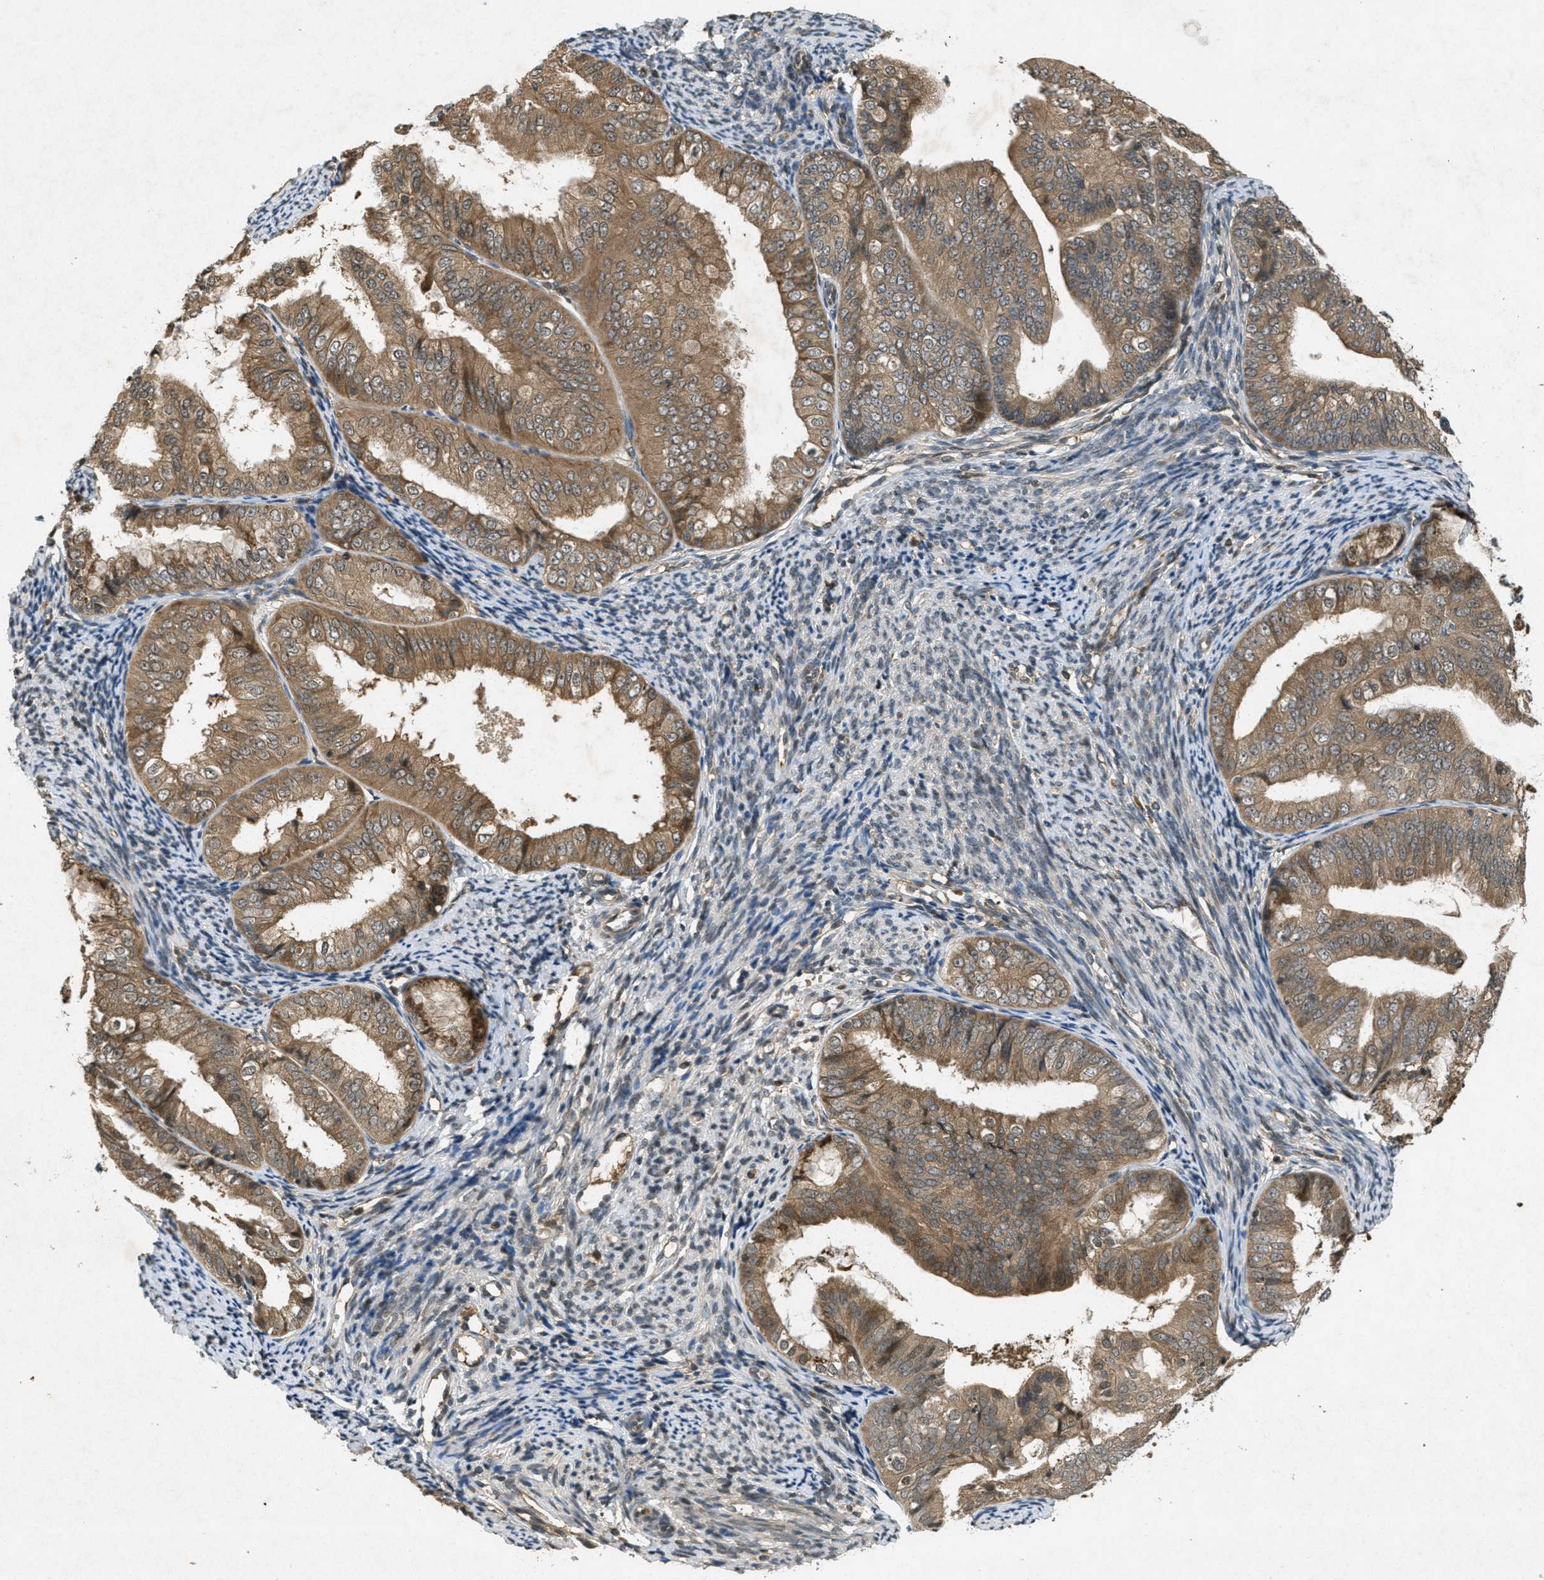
{"staining": {"intensity": "moderate", "quantity": ">75%", "location": "cytoplasmic/membranous"}, "tissue": "endometrial cancer", "cell_type": "Tumor cells", "image_type": "cancer", "snomed": [{"axis": "morphology", "description": "Adenocarcinoma, NOS"}, {"axis": "topography", "description": "Endometrium"}], "caption": "A histopathology image showing moderate cytoplasmic/membranous expression in approximately >75% of tumor cells in endometrial cancer, as visualized by brown immunohistochemical staining.", "gene": "ATG7", "patient": {"sex": "female", "age": 63}}